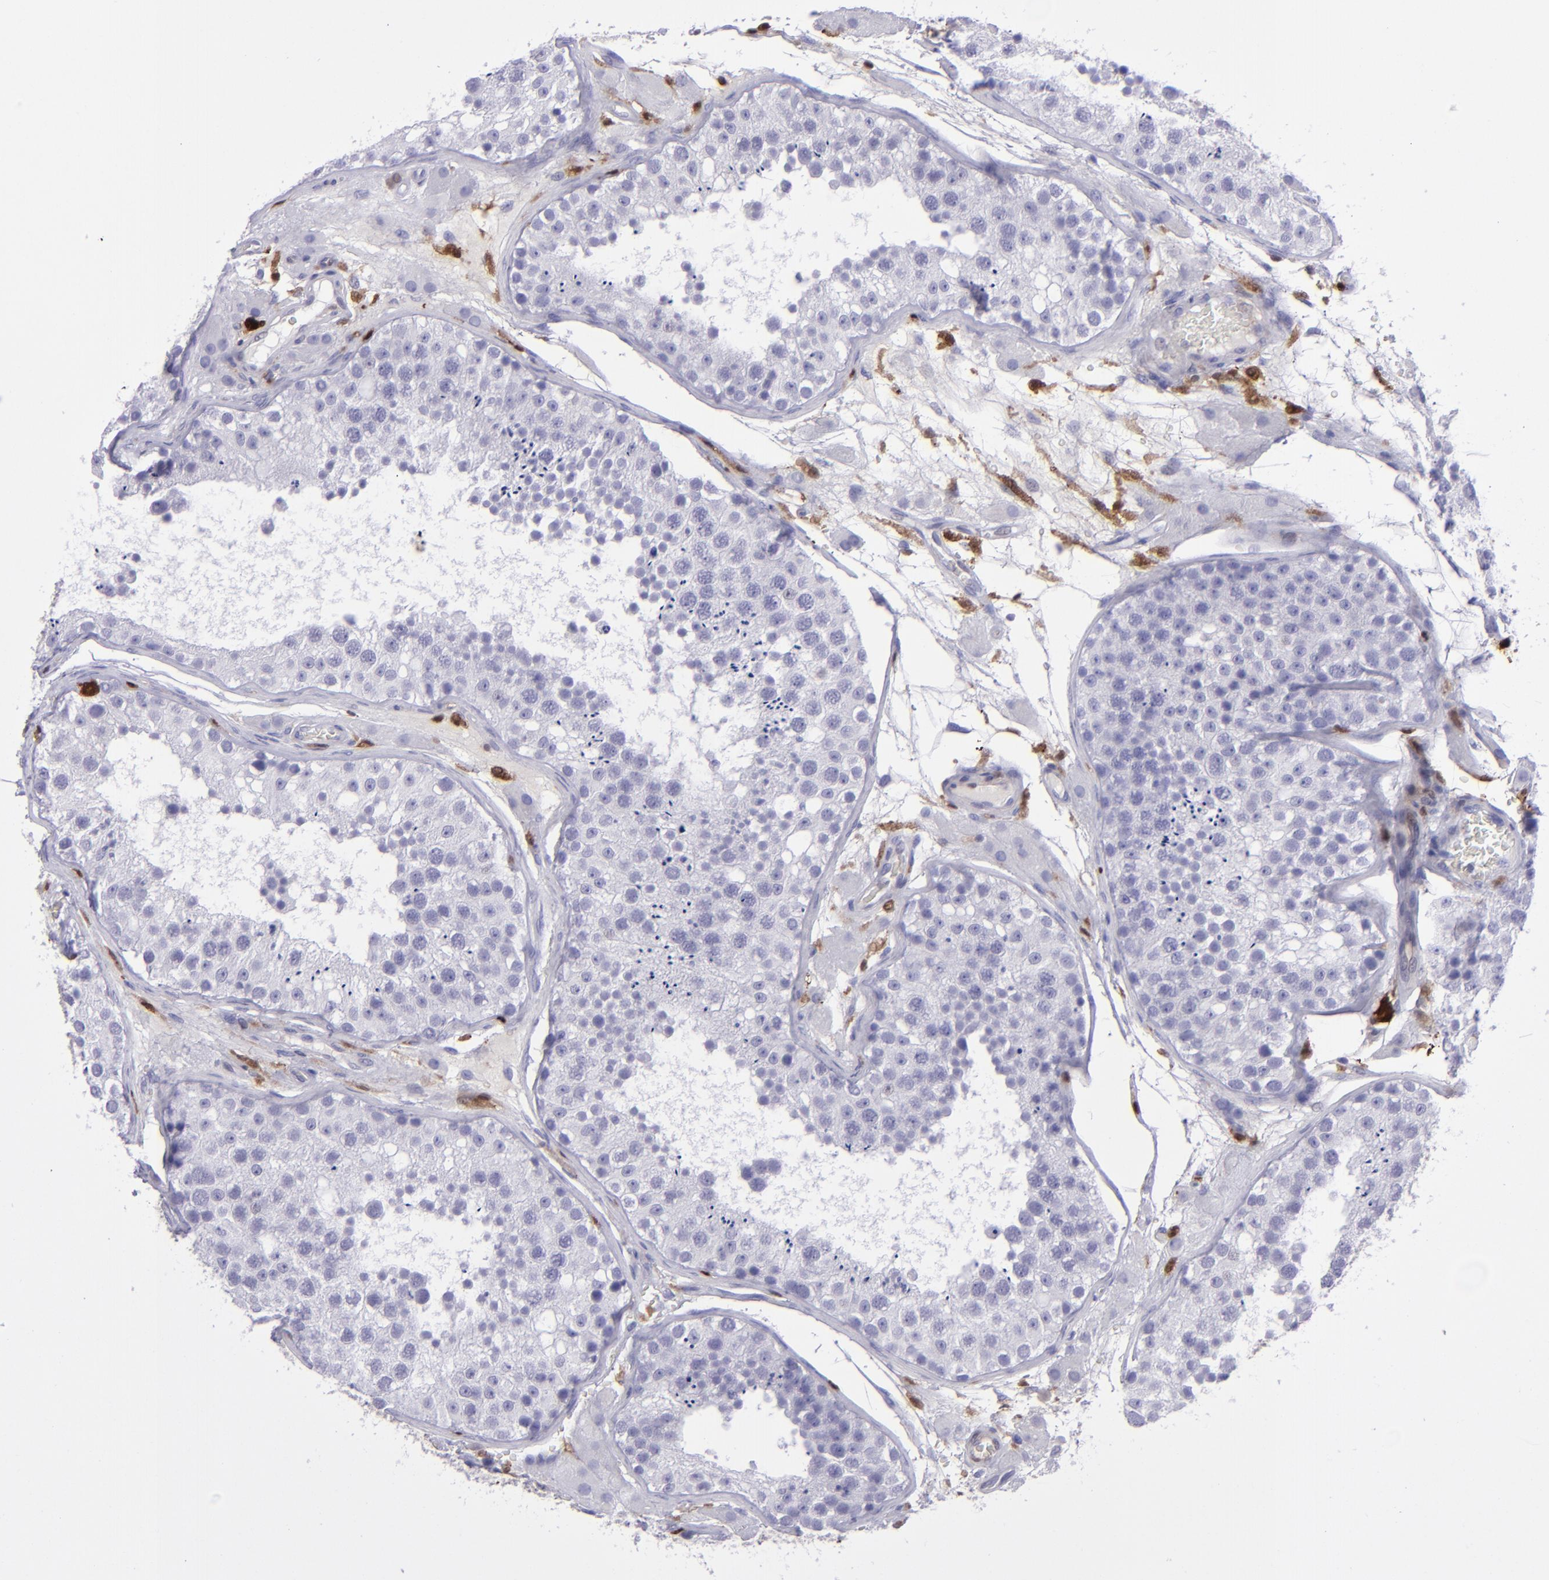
{"staining": {"intensity": "negative", "quantity": "none", "location": "none"}, "tissue": "testis", "cell_type": "Cells in seminiferous ducts", "image_type": "normal", "snomed": [{"axis": "morphology", "description": "Normal tissue, NOS"}, {"axis": "topography", "description": "Testis"}], "caption": "A histopathology image of testis stained for a protein reveals no brown staining in cells in seminiferous ducts. Brightfield microscopy of immunohistochemistry (IHC) stained with DAB (3,3'-diaminobenzidine) (brown) and hematoxylin (blue), captured at high magnification.", "gene": "TYMP", "patient": {"sex": "male", "age": 26}}